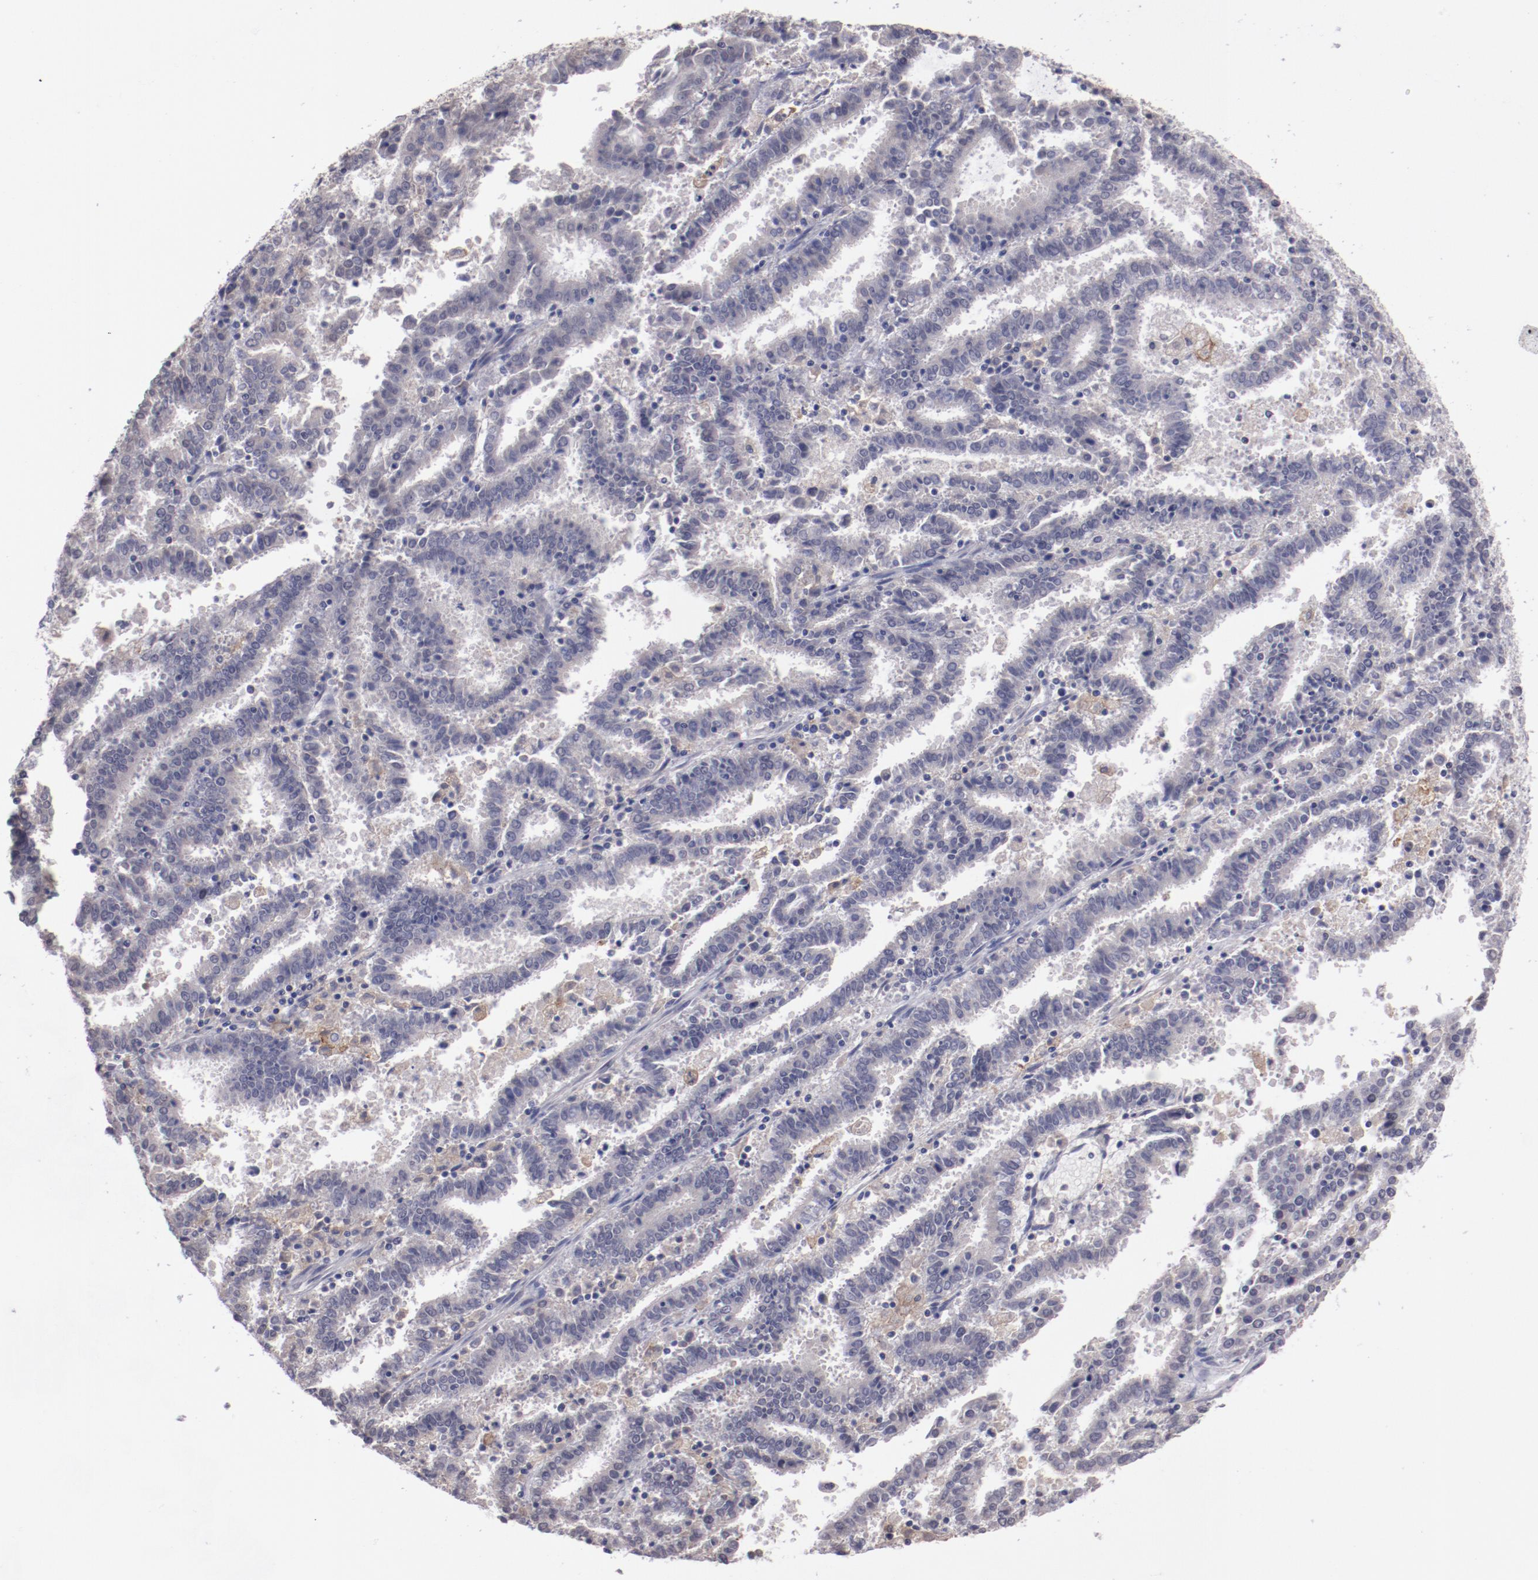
{"staining": {"intensity": "weak", "quantity": "<25%", "location": "cytoplasmic/membranous"}, "tissue": "endometrial cancer", "cell_type": "Tumor cells", "image_type": "cancer", "snomed": [{"axis": "morphology", "description": "Adenocarcinoma, NOS"}, {"axis": "topography", "description": "Uterus"}], "caption": "Histopathology image shows no protein expression in tumor cells of adenocarcinoma (endometrial) tissue.", "gene": "NRXN3", "patient": {"sex": "female", "age": 83}}